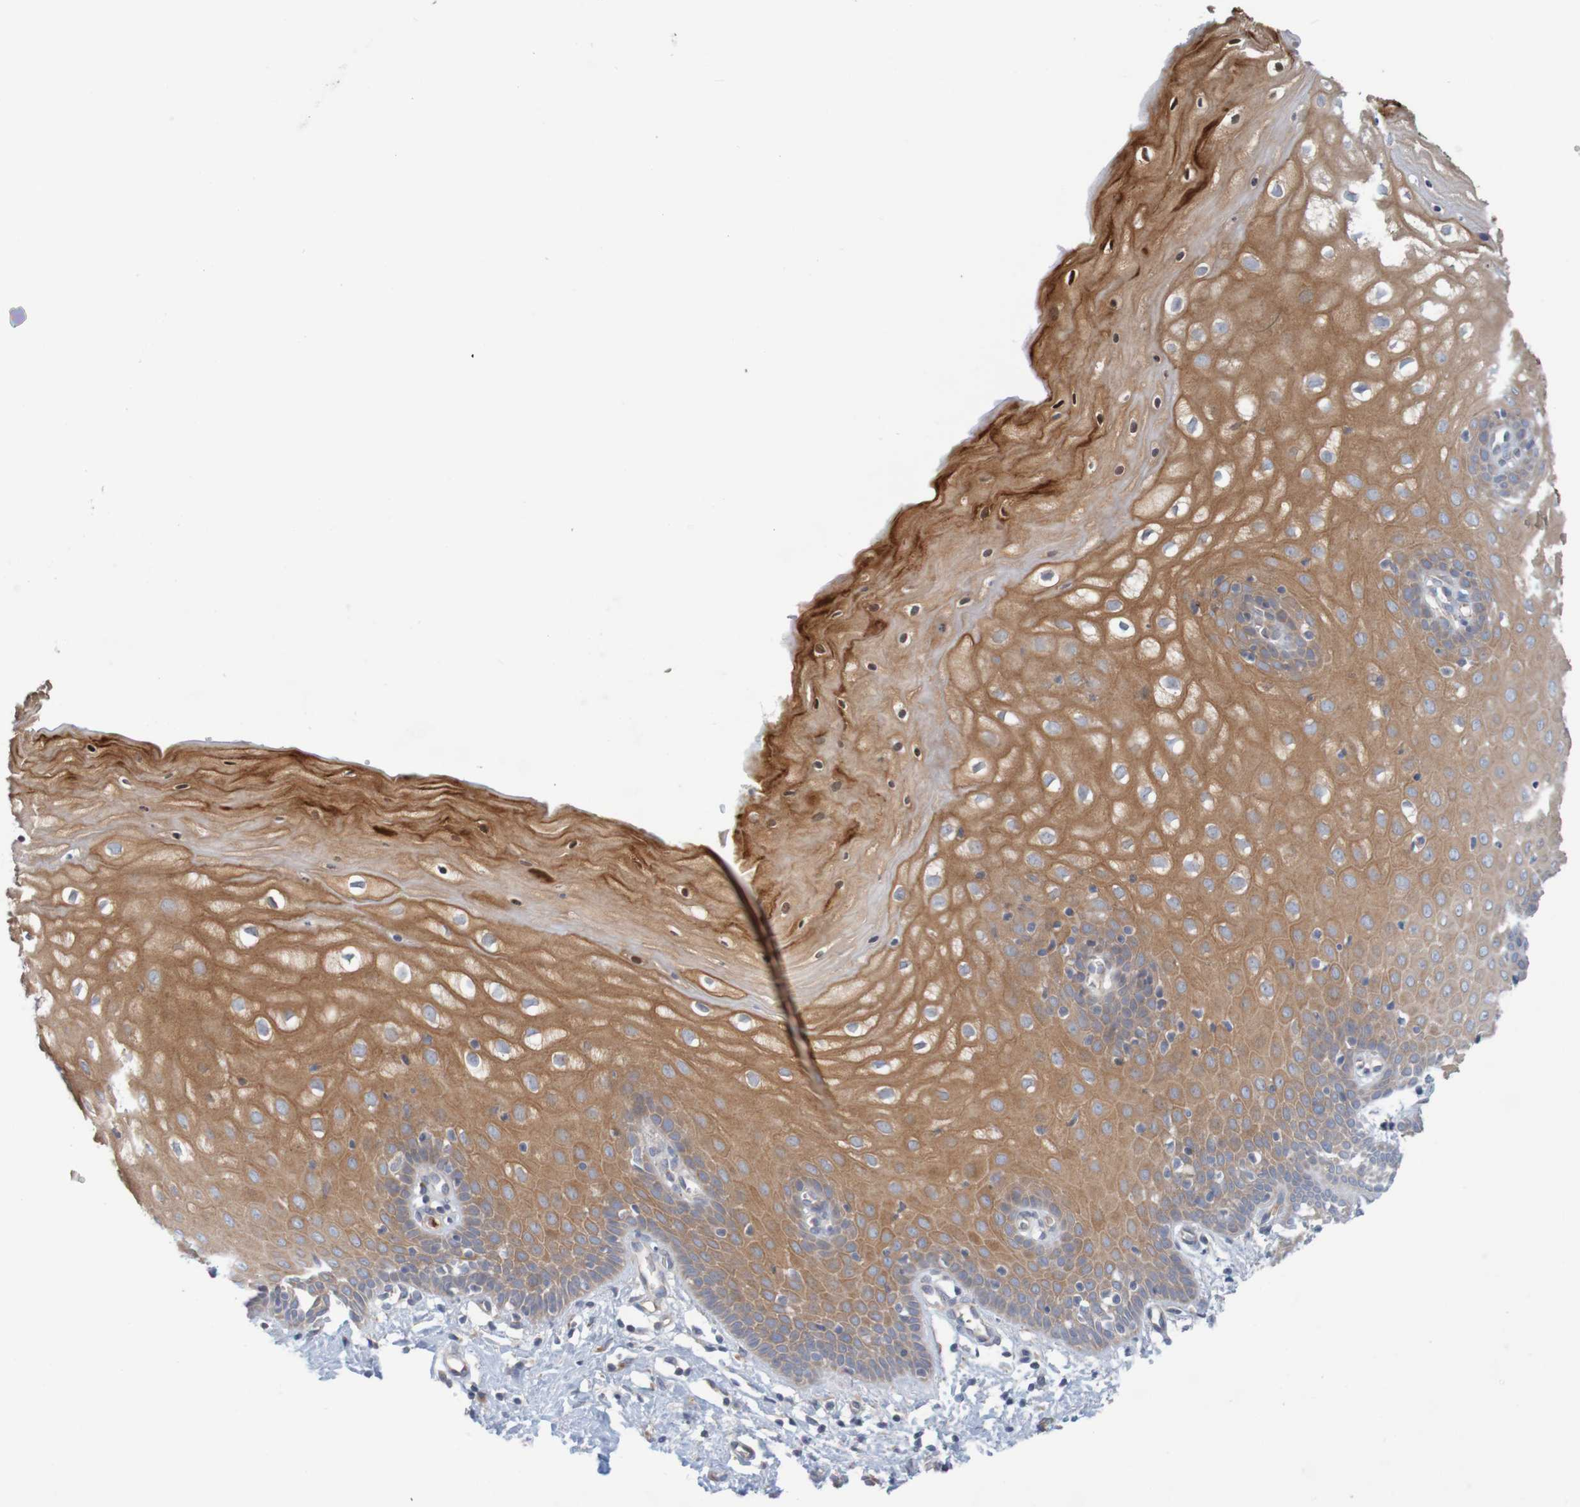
{"staining": {"intensity": "moderate", "quantity": ">75%", "location": "cytoplasmic/membranous"}, "tissue": "cervix", "cell_type": "Glandular cells", "image_type": "normal", "snomed": [{"axis": "morphology", "description": "Normal tissue, NOS"}, {"axis": "topography", "description": "Cervix"}], "caption": "About >75% of glandular cells in benign cervix show moderate cytoplasmic/membranous protein staining as visualized by brown immunohistochemical staining.", "gene": "KRT23", "patient": {"sex": "female", "age": 55}}